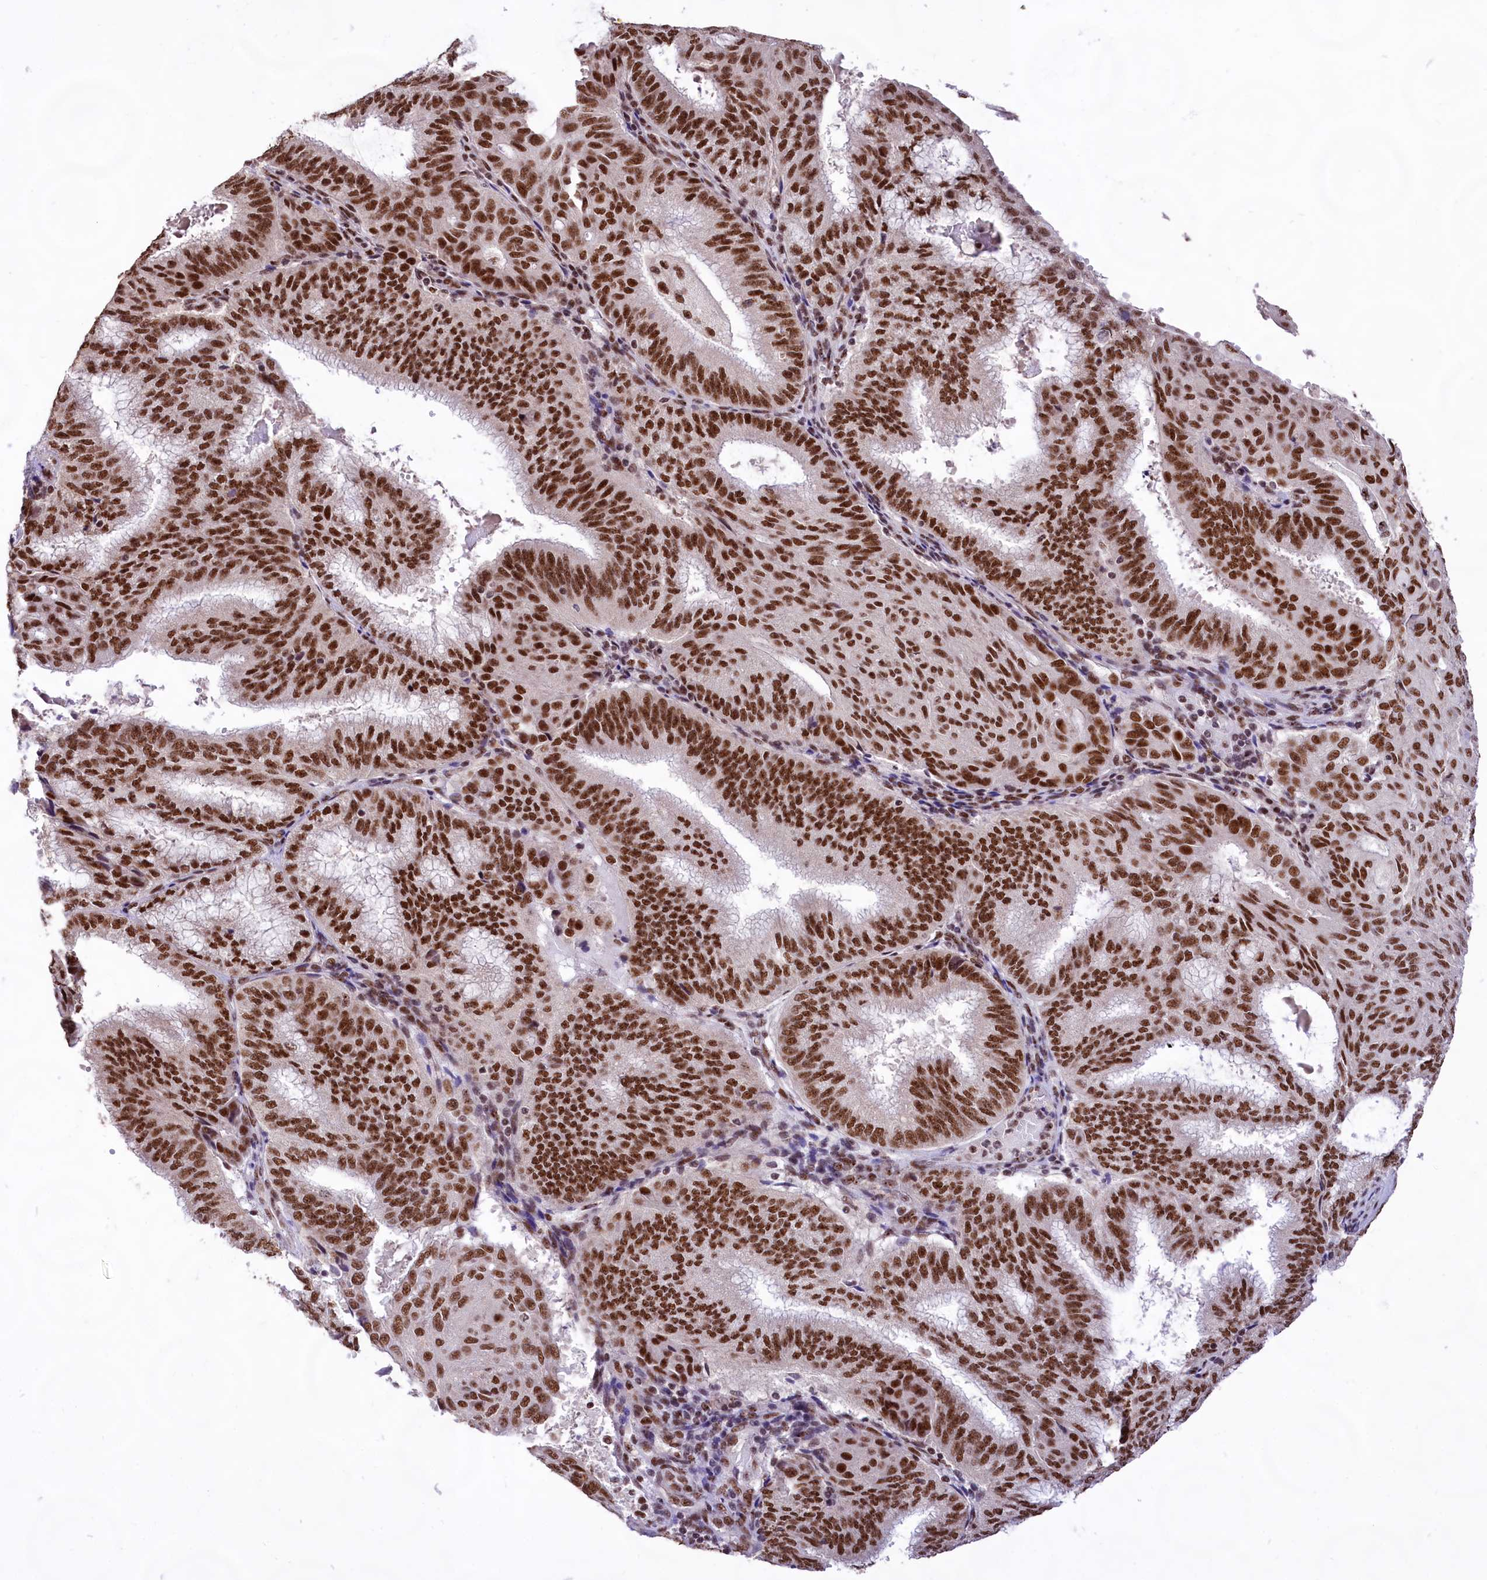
{"staining": {"intensity": "strong", "quantity": ">75%", "location": "nuclear"}, "tissue": "endometrial cancer", "cell_type": "Tumor cells", "image_type": "cancer", "snomed": [{"axis": "morphology", "description": "Adenocarcinoma, NOS"}, {"axis": "topography", "description": "Endometrium"}], "caption": "Brown immunohistochemical staining in human endometrial cancer displays strong nuclear staining in about >75% of tumor cells.", "gene": "HIRA", "patient": {"sex": "female", "age": 49}}